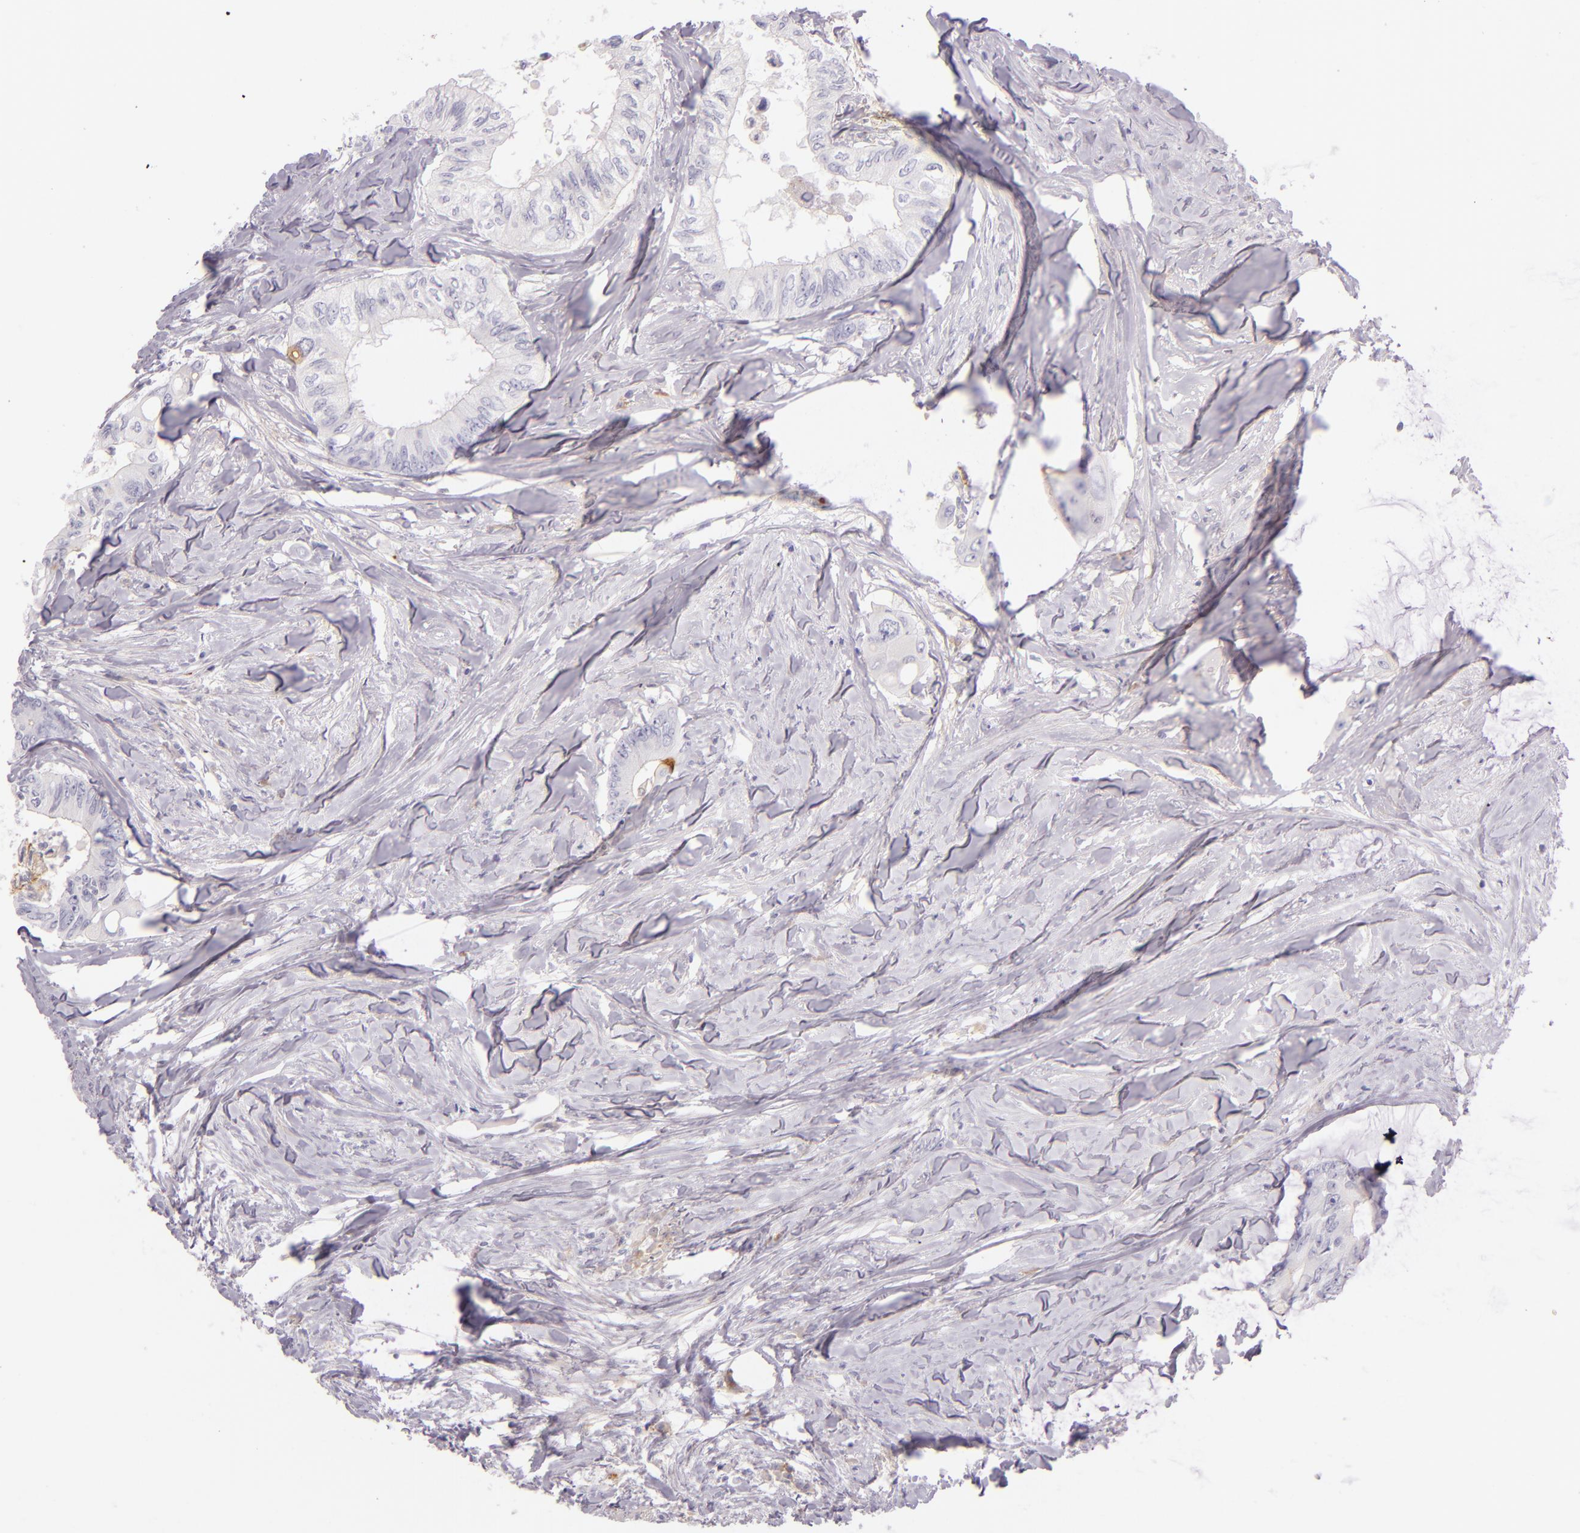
{"staining": {"intensity": "negative", "quantity": "none", "location": "none"}, "tissue": "colorectal cancer", "cell_type": "Tumor cells", "image_type": "cancer", "snomed": [{"axis": "morphology", "description": "Adenocarcinoma, NOS"}, {"axis": "topography", "description": "Colon"}], "caption": "IHC image of neoplastic tissue: human colorectal cancer (adenocarcinoma) stained with DAB demonstrates no significant protein positivity in tumor cells.", "gene": "ICAM1", "patient": {"sex": "male", "age": 65}}